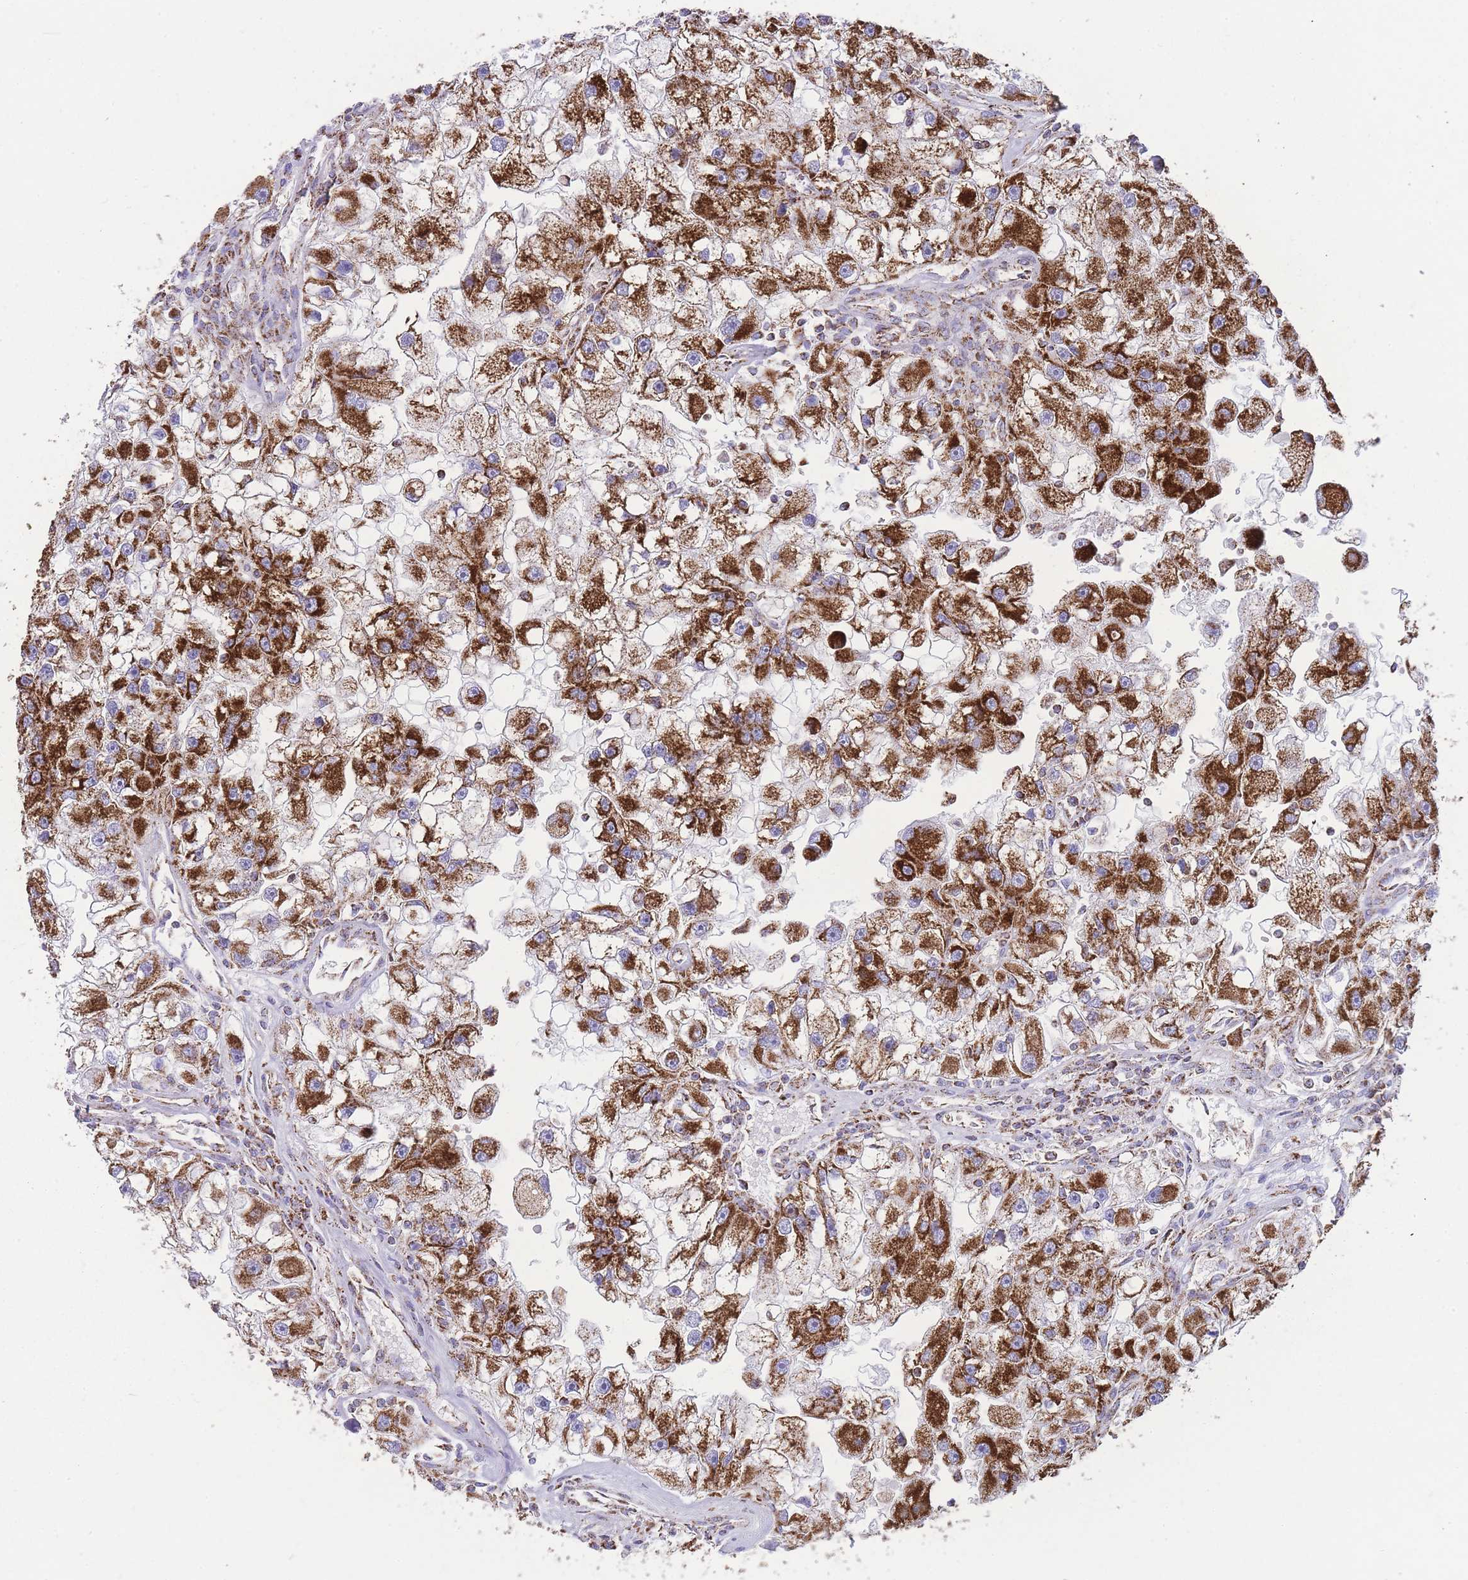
{"staining": {"intensity": "strong", "quantity": ">75%", "location": "cytoplasmic/membranous"}, "tissue": "renal cancer", "cell_type": "Tumor cells", "image_type": "cancer", "snomed": [{"axis": "morphology", "description": "Adenocarcinoma, NOS"}, {"axis": "topography", "description": "Kidney"}], "caption": "An IHC image of tumor tissue is shown. Protein staining in brown shows strong cytoplasmic/membranous positivity in renal cancer (adenocarcinoma) within tumor cells. The staining was performed using DAB, with brown indicating positive protein expression. Nuclei are stained blue with hematoxylin.", "gene": "GSTM1", "patient": {"sex": "male", "age": 63}}